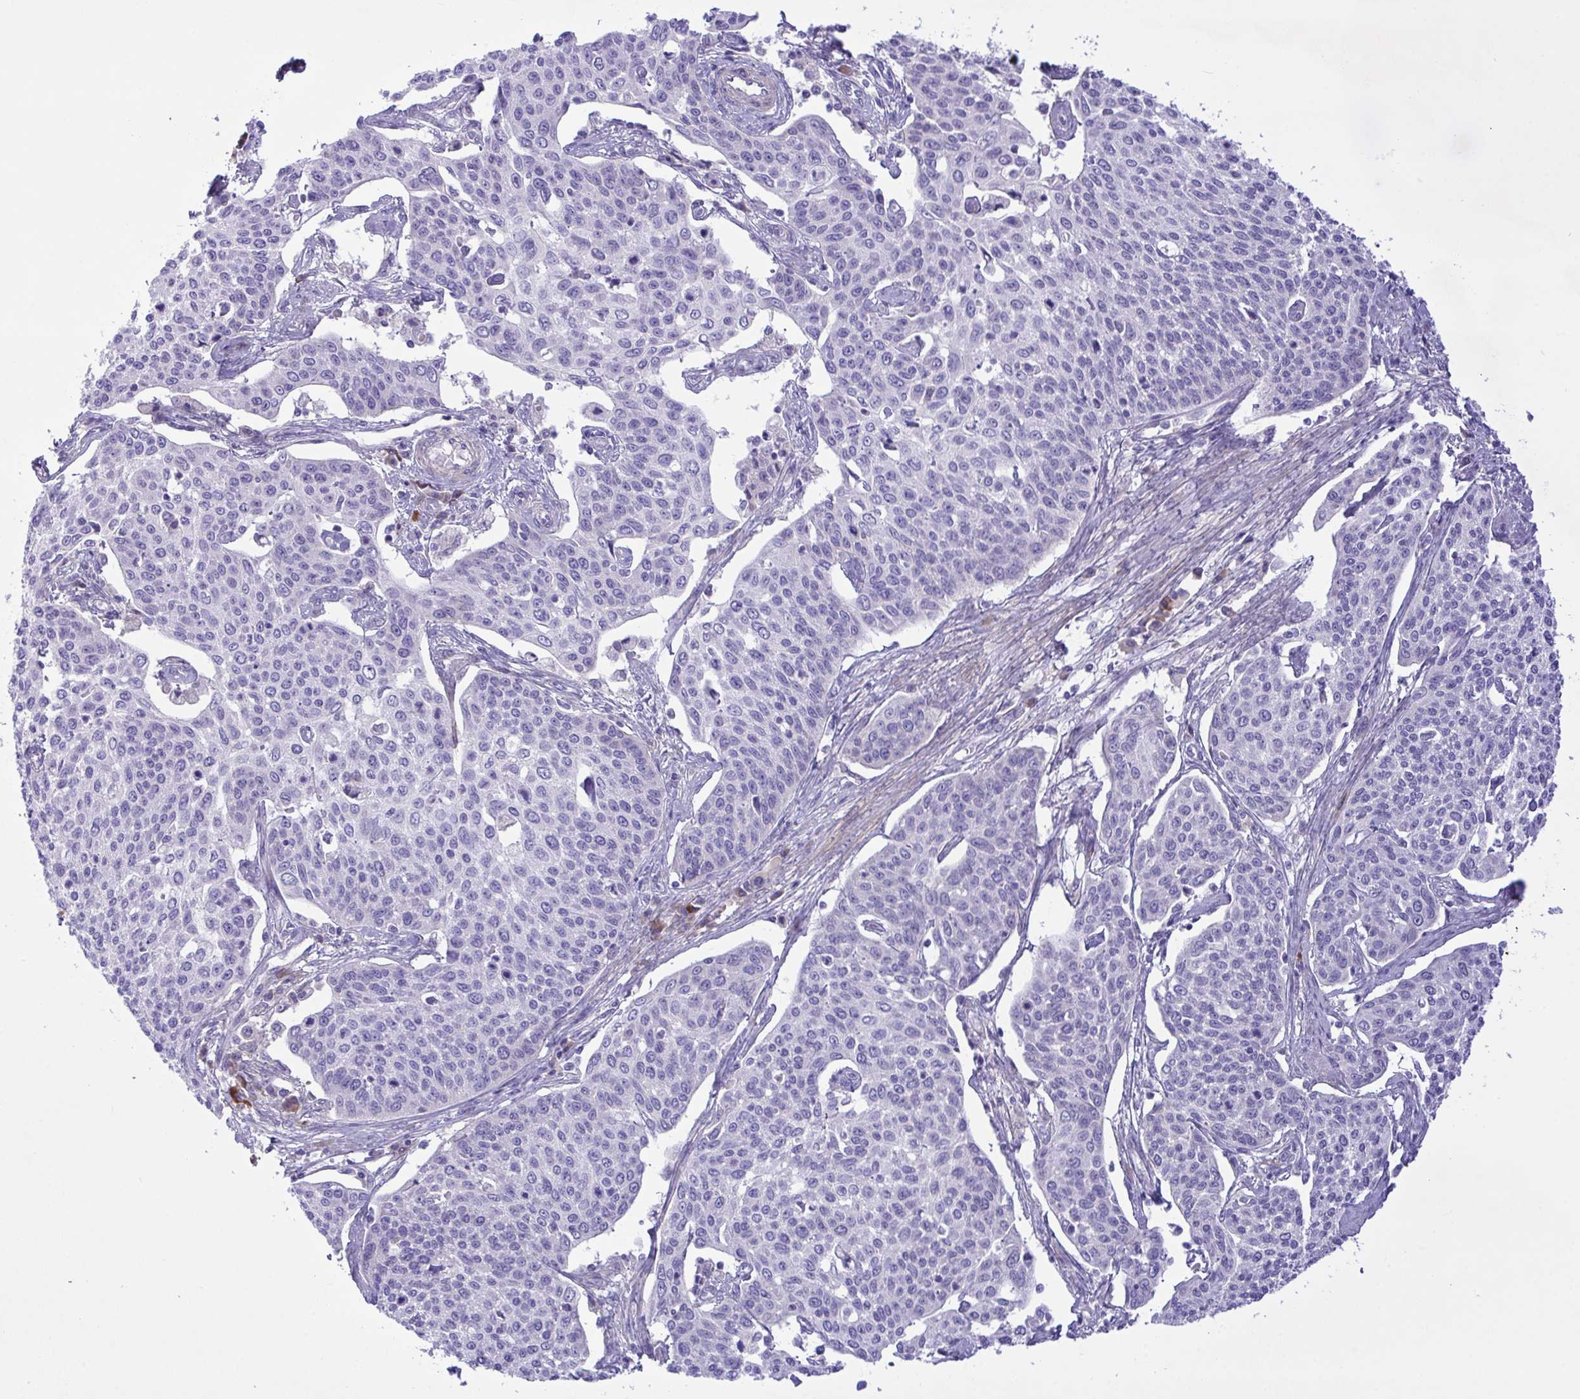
{"staining": {"intensity": "negative", "quantity": "none", "location": "none"}, "tissue": "cervical cancer", "cell_type": "Tumor cells", "image_type": "cancer", "snomed": [{"axis": "morphology", "description": "Squamous cell carcinoma, NOS"}, {"axis": "topography", "description": "Cervix"}], "caption": "This image is of cervical cancer (squamous cell carcinoma) stained with immunohistochemistry to label a protein in brown with the nuclei are counter-stained blue. There is no expression in tumor cells. (IHC, brightfield microscopy, high magnification).", "gene": "FAM86B1", "patient": {"sex": "female", "age": 34}}